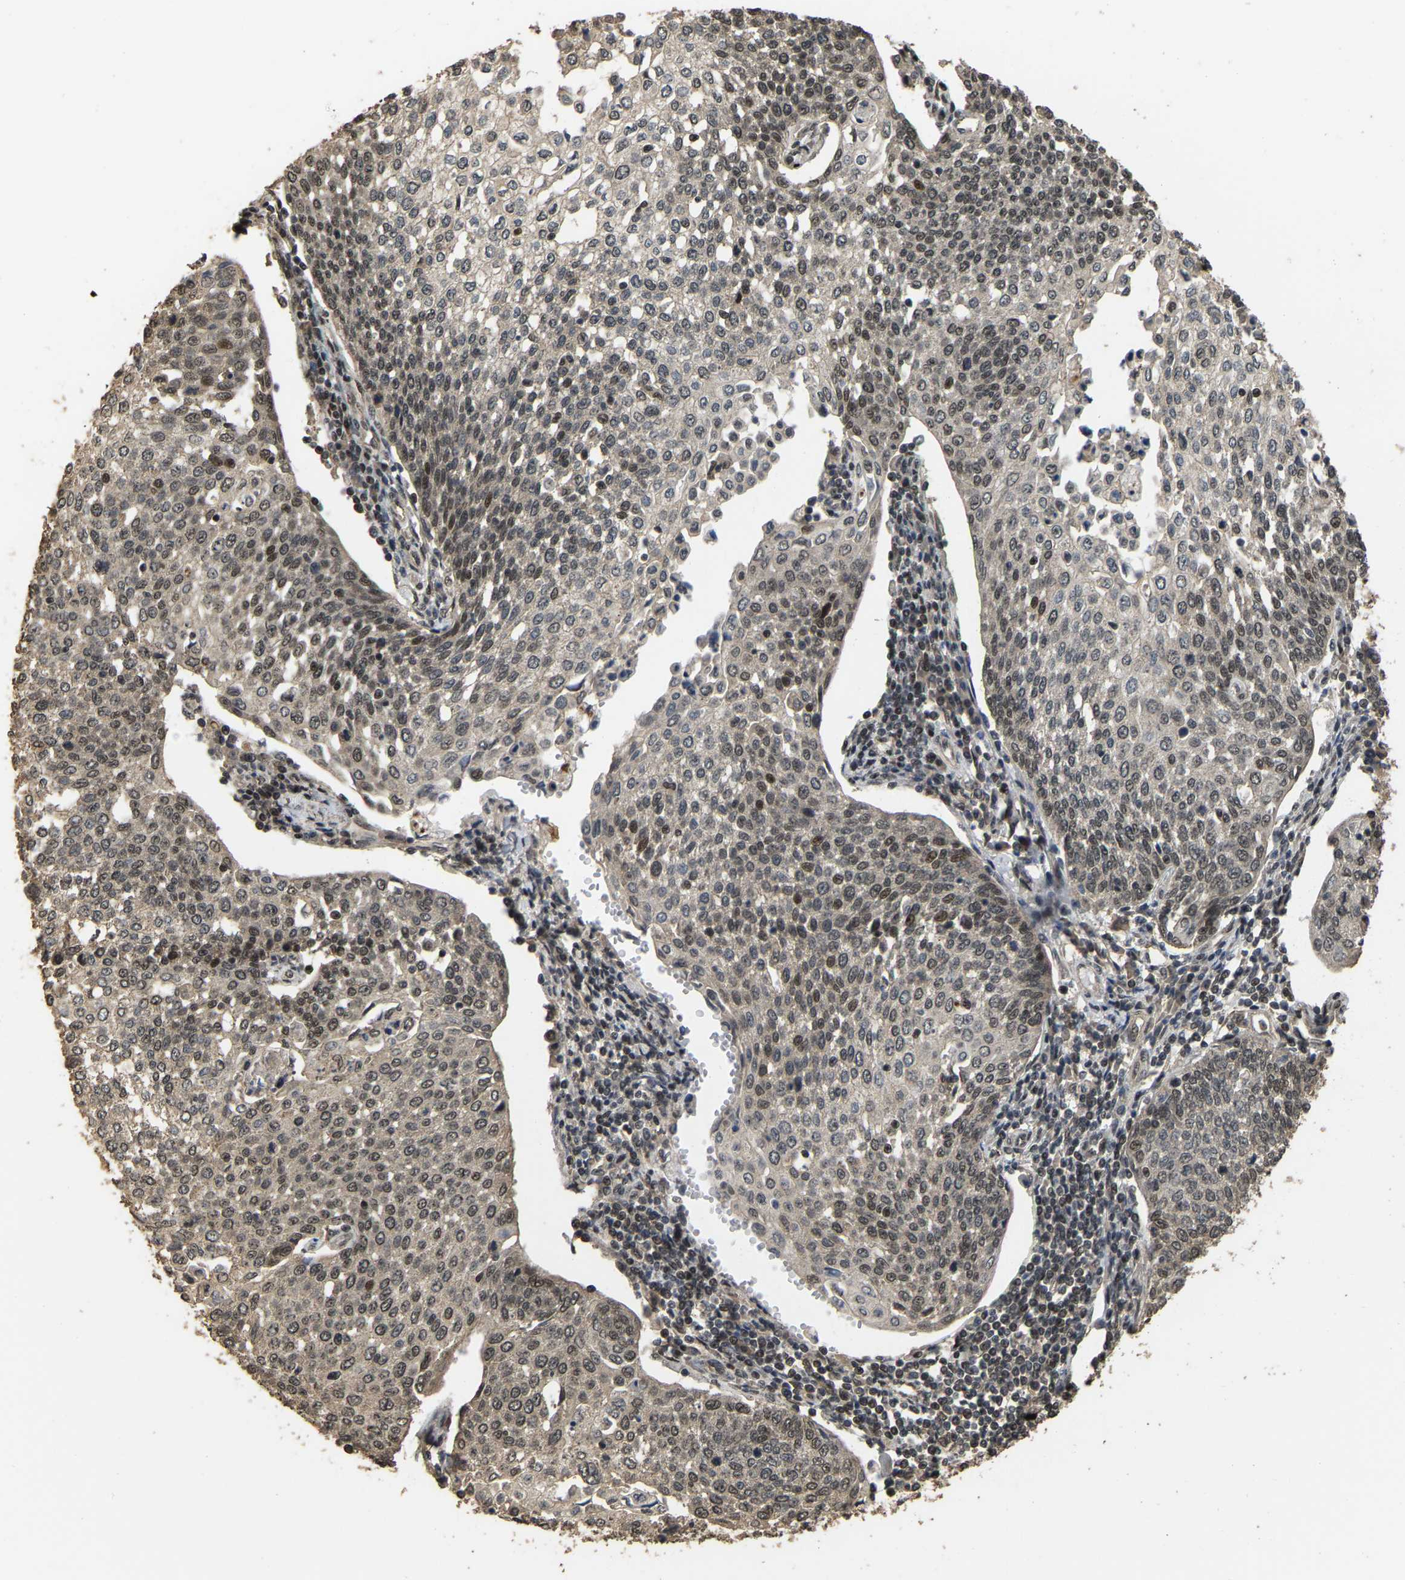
{"staining": {"intensity": "weak", "quantity": "25%-75%", "location": "nuclear"}, "tissue": "cervical cancer", "cell_type": "Tumor cells", "image_type": "cancer", "snomed": [{"axis": "morphology", "description": "Squamous cell carcinoma, NOS"}, {"axis": "topography", "description": "Cervix"}], "caption": "Immunohistochemical staining of cervical cancer (squamous cell carcinoma) displays low levels of weak nuclear protein expression in about 25%-75% of tumor cells.", "gene": "ARHGAP23", "patient": {"sex": "female", "age": 34}}